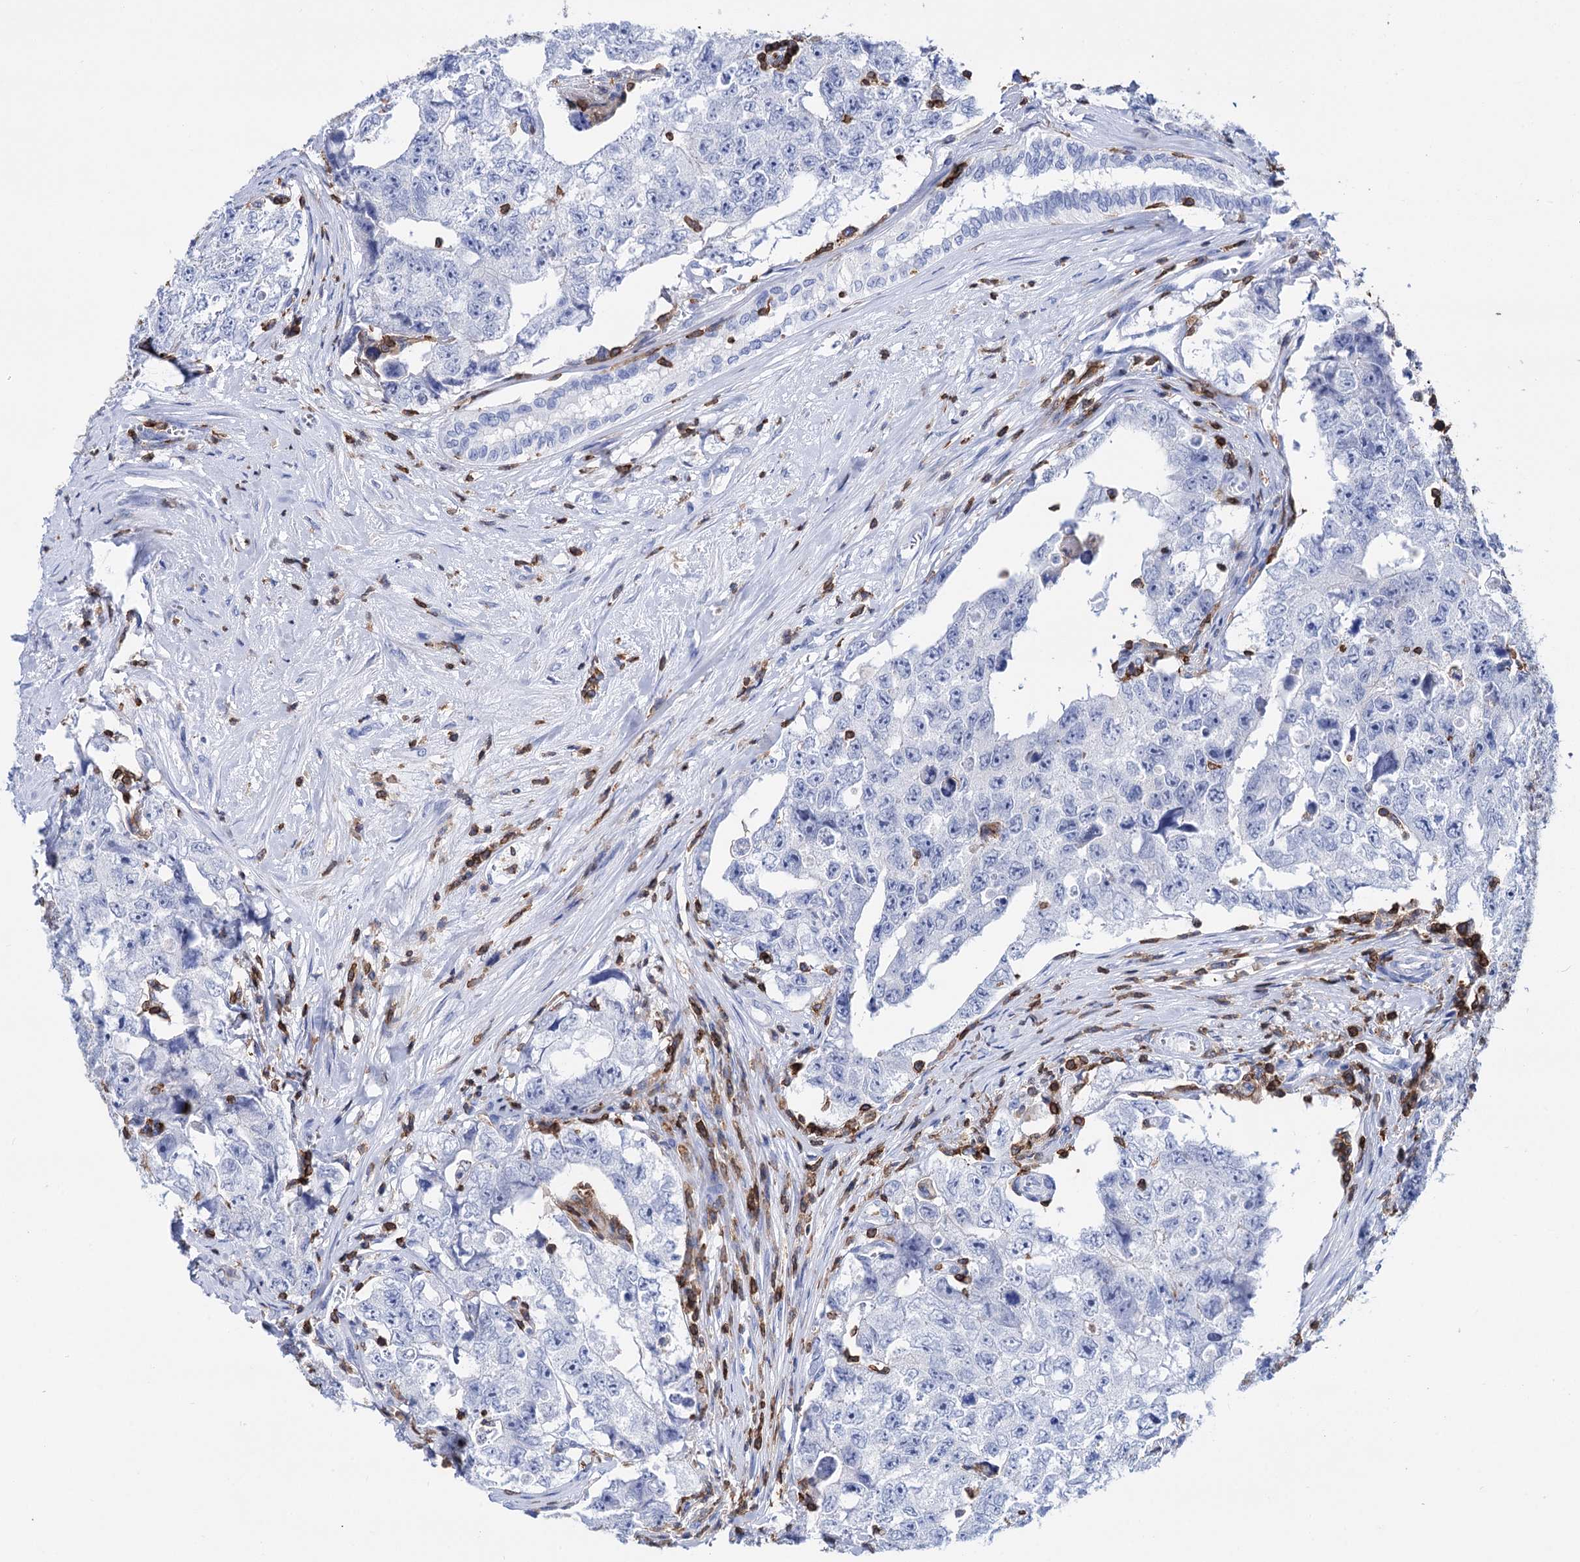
{"staining": {"intensity": "negative", "quantity": "none", "location": "none"}, "tissue": "testis cancer", "cell_type": "Tumor cells", "image_type": "cancer", "snomed": [{"axis": "morphology", "description": "Carcinoma, Embryonal, NOS"}, {"axis": "topography", "description": "Testis"}], "caption": "IHC photomicrograph of testis cancer stained for a protein (brown), which displays no positivity in tumor cells.", "gene": "DEF6", "patient": {"sex": "male", "age": 17}}